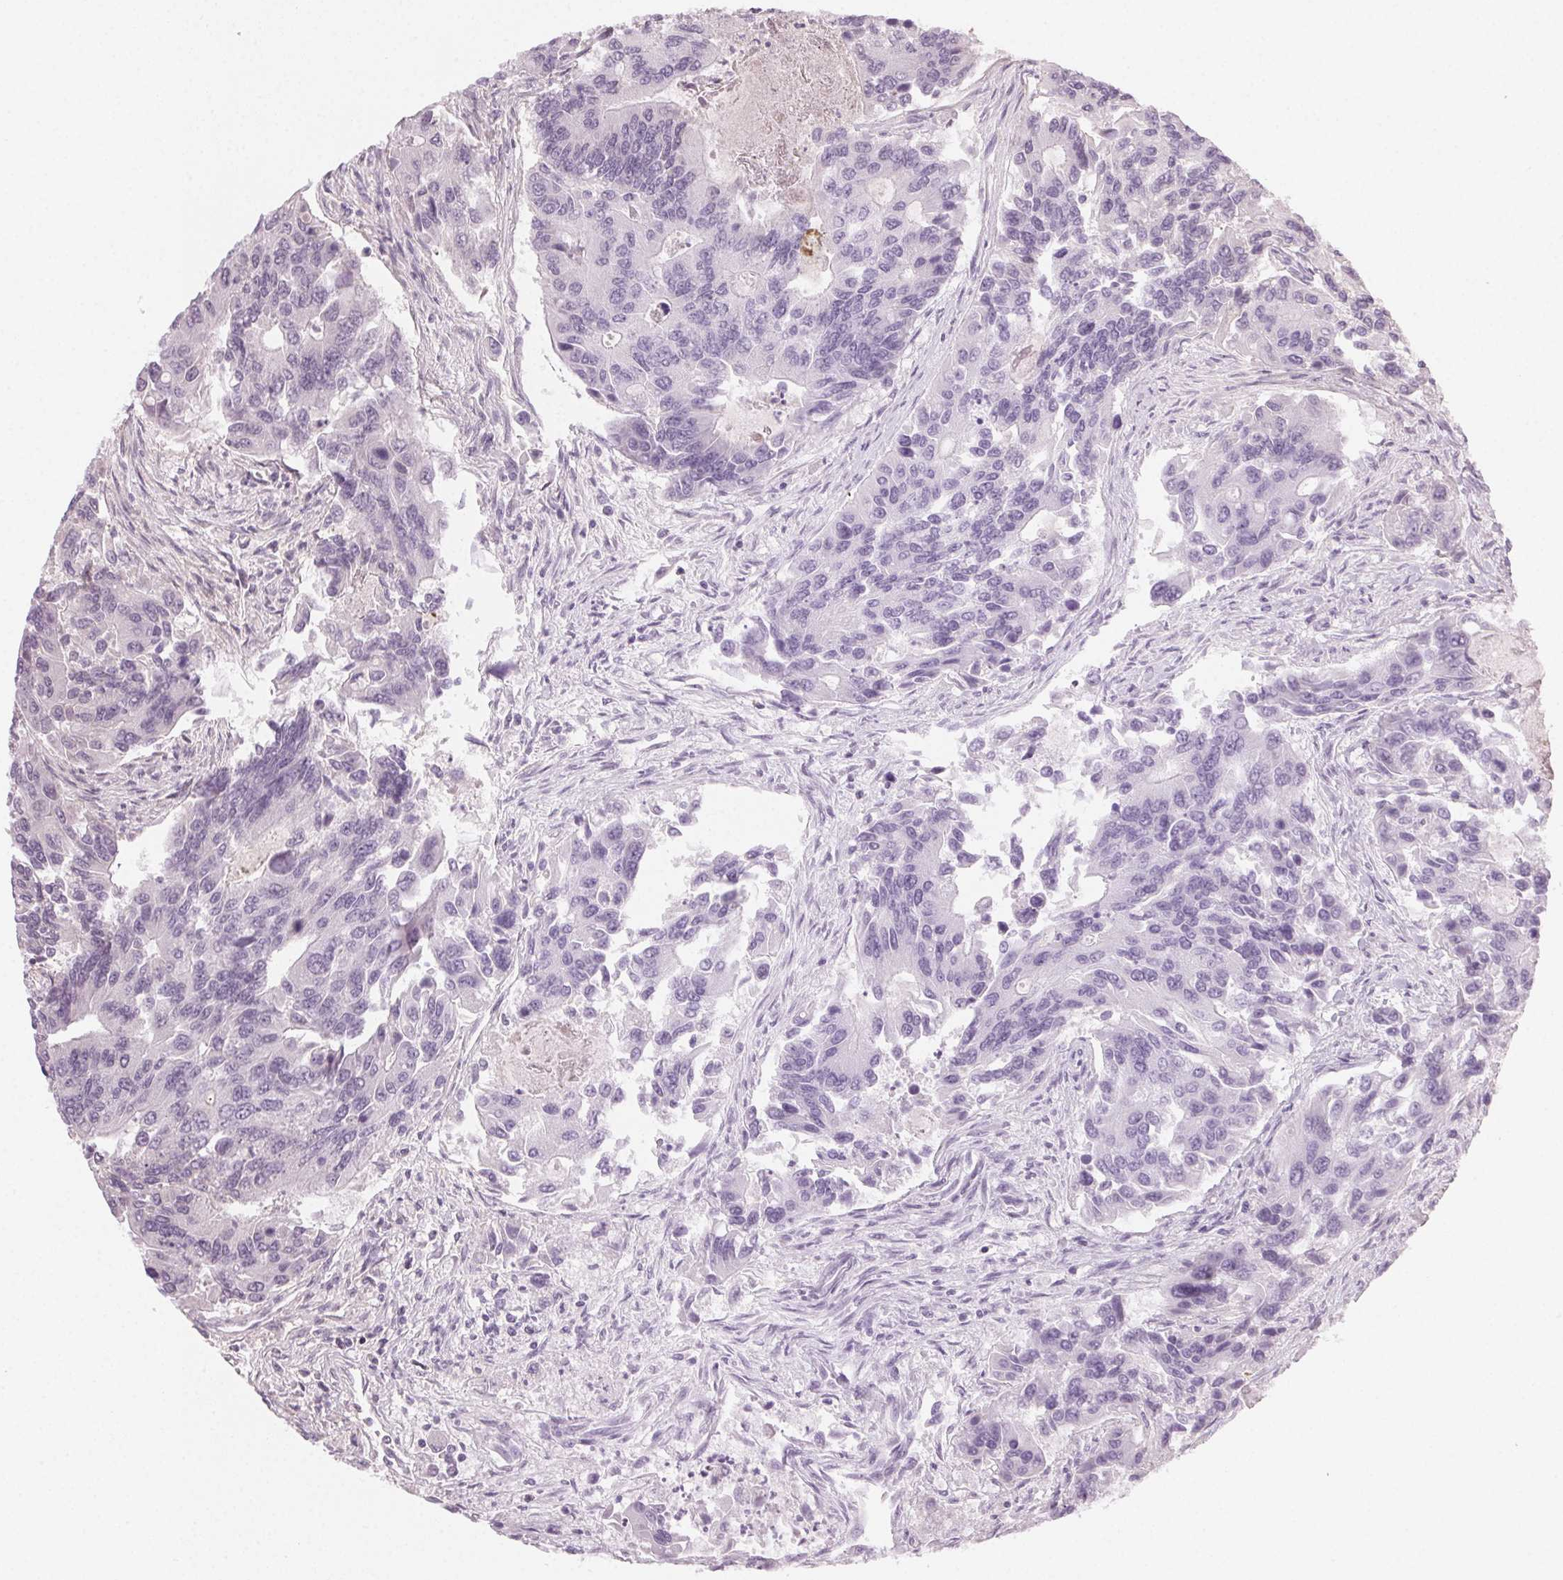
{"staining": {"intensity": "negative", "quantity": "none", "location": "none"}, "tissue": "colorectal cancer", "cell_type": "Tumor cells", "image_type": "cancer", "snomed": [{"axis": "morphology", "description": "Adenocarcinoma, NOS"}, {"axis": "topography", "description": "Colon"}], "caption": "Immunohistochemistry of human colorectal adenocarcinoma shows no positivity in tumor cells.", "gene": "TUB", "patient": {"sex": "female", "age": 67}}